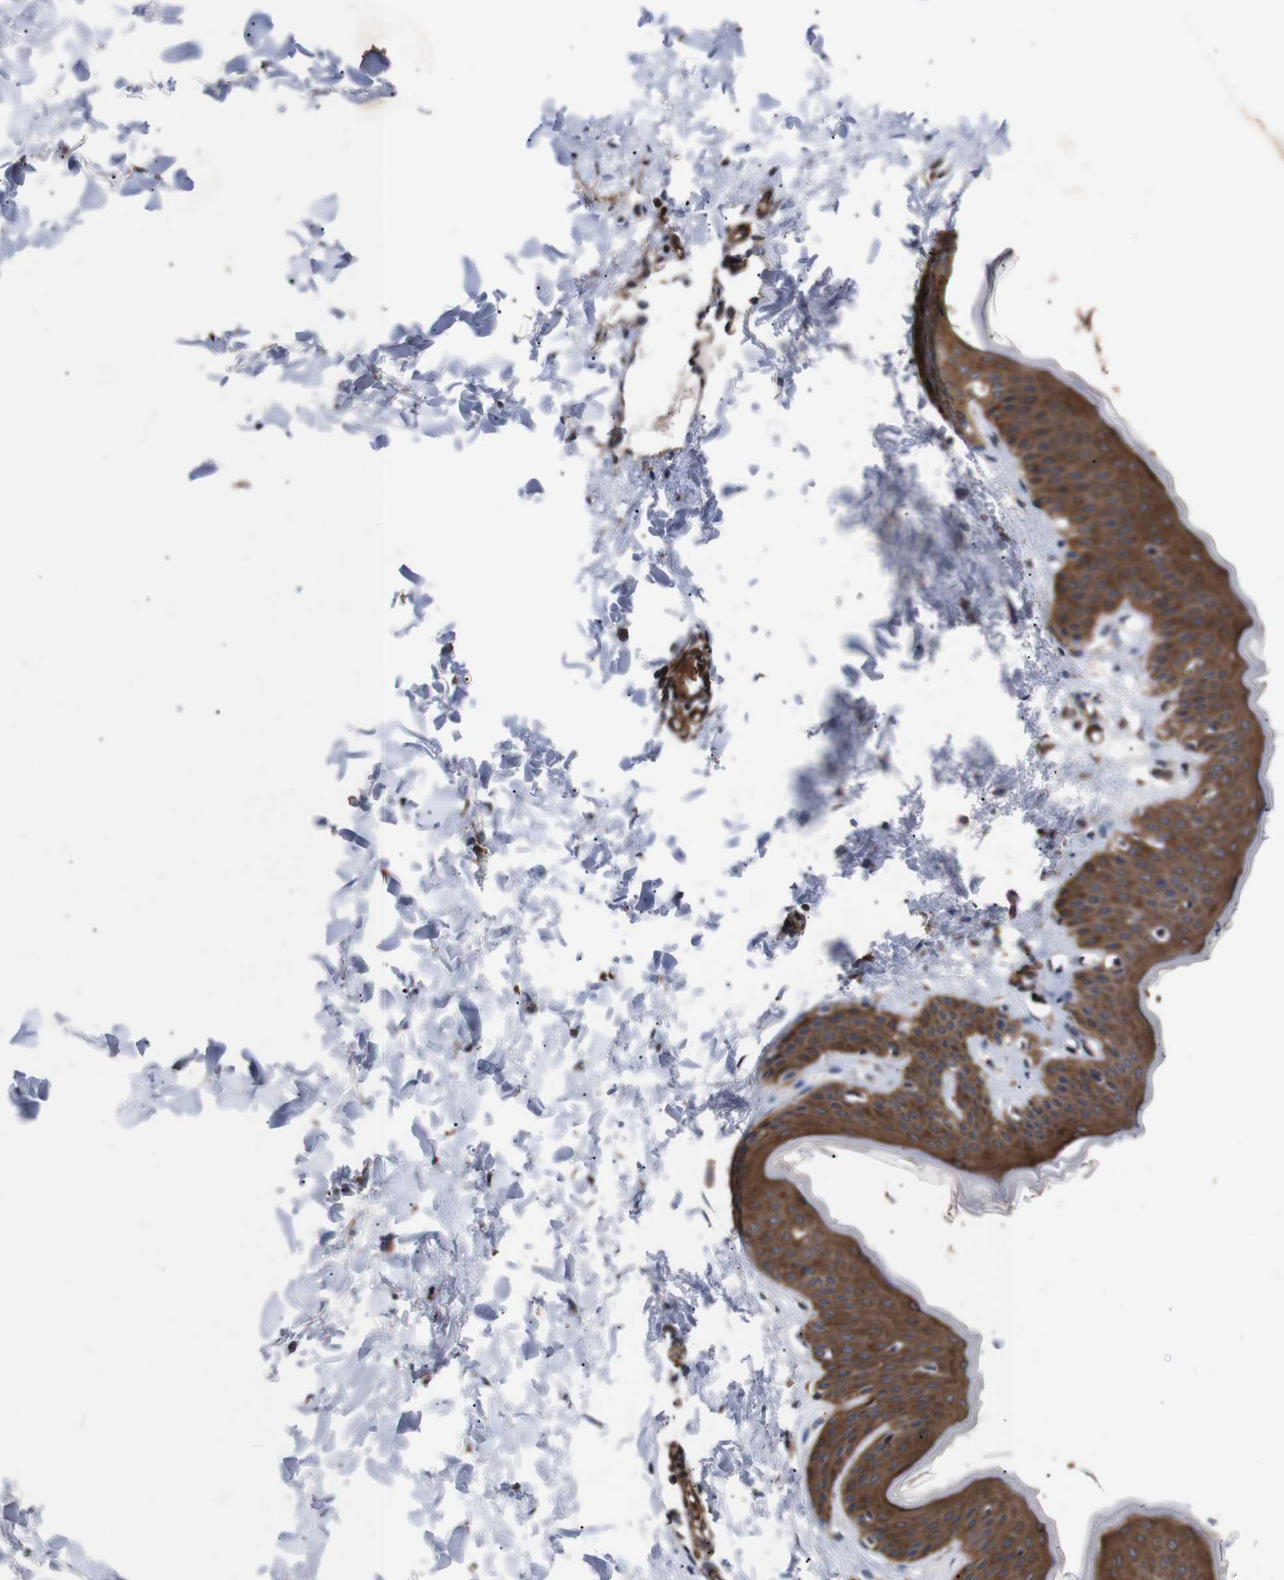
{"staining": {"intensity": "negative", "quantity": "none", "location": "none"}, "tissue": "skin", "cell_type": "Fibroblasts", "image_type": "normal", "snomed": [{"axis": "morphology", "description": "Normal tissue, NOS"}, {"axis": "topography", "description": "Skin"}], "caption": "This micrograph is of unremarkable skin stained with immunohistochemistry (IHC) to label a protein in brown with the nuclei are counter-stained blue. There is no expression in fibroblasts.", "gene": "PAWR", "patient": {"sex": "female", "age": 17}}